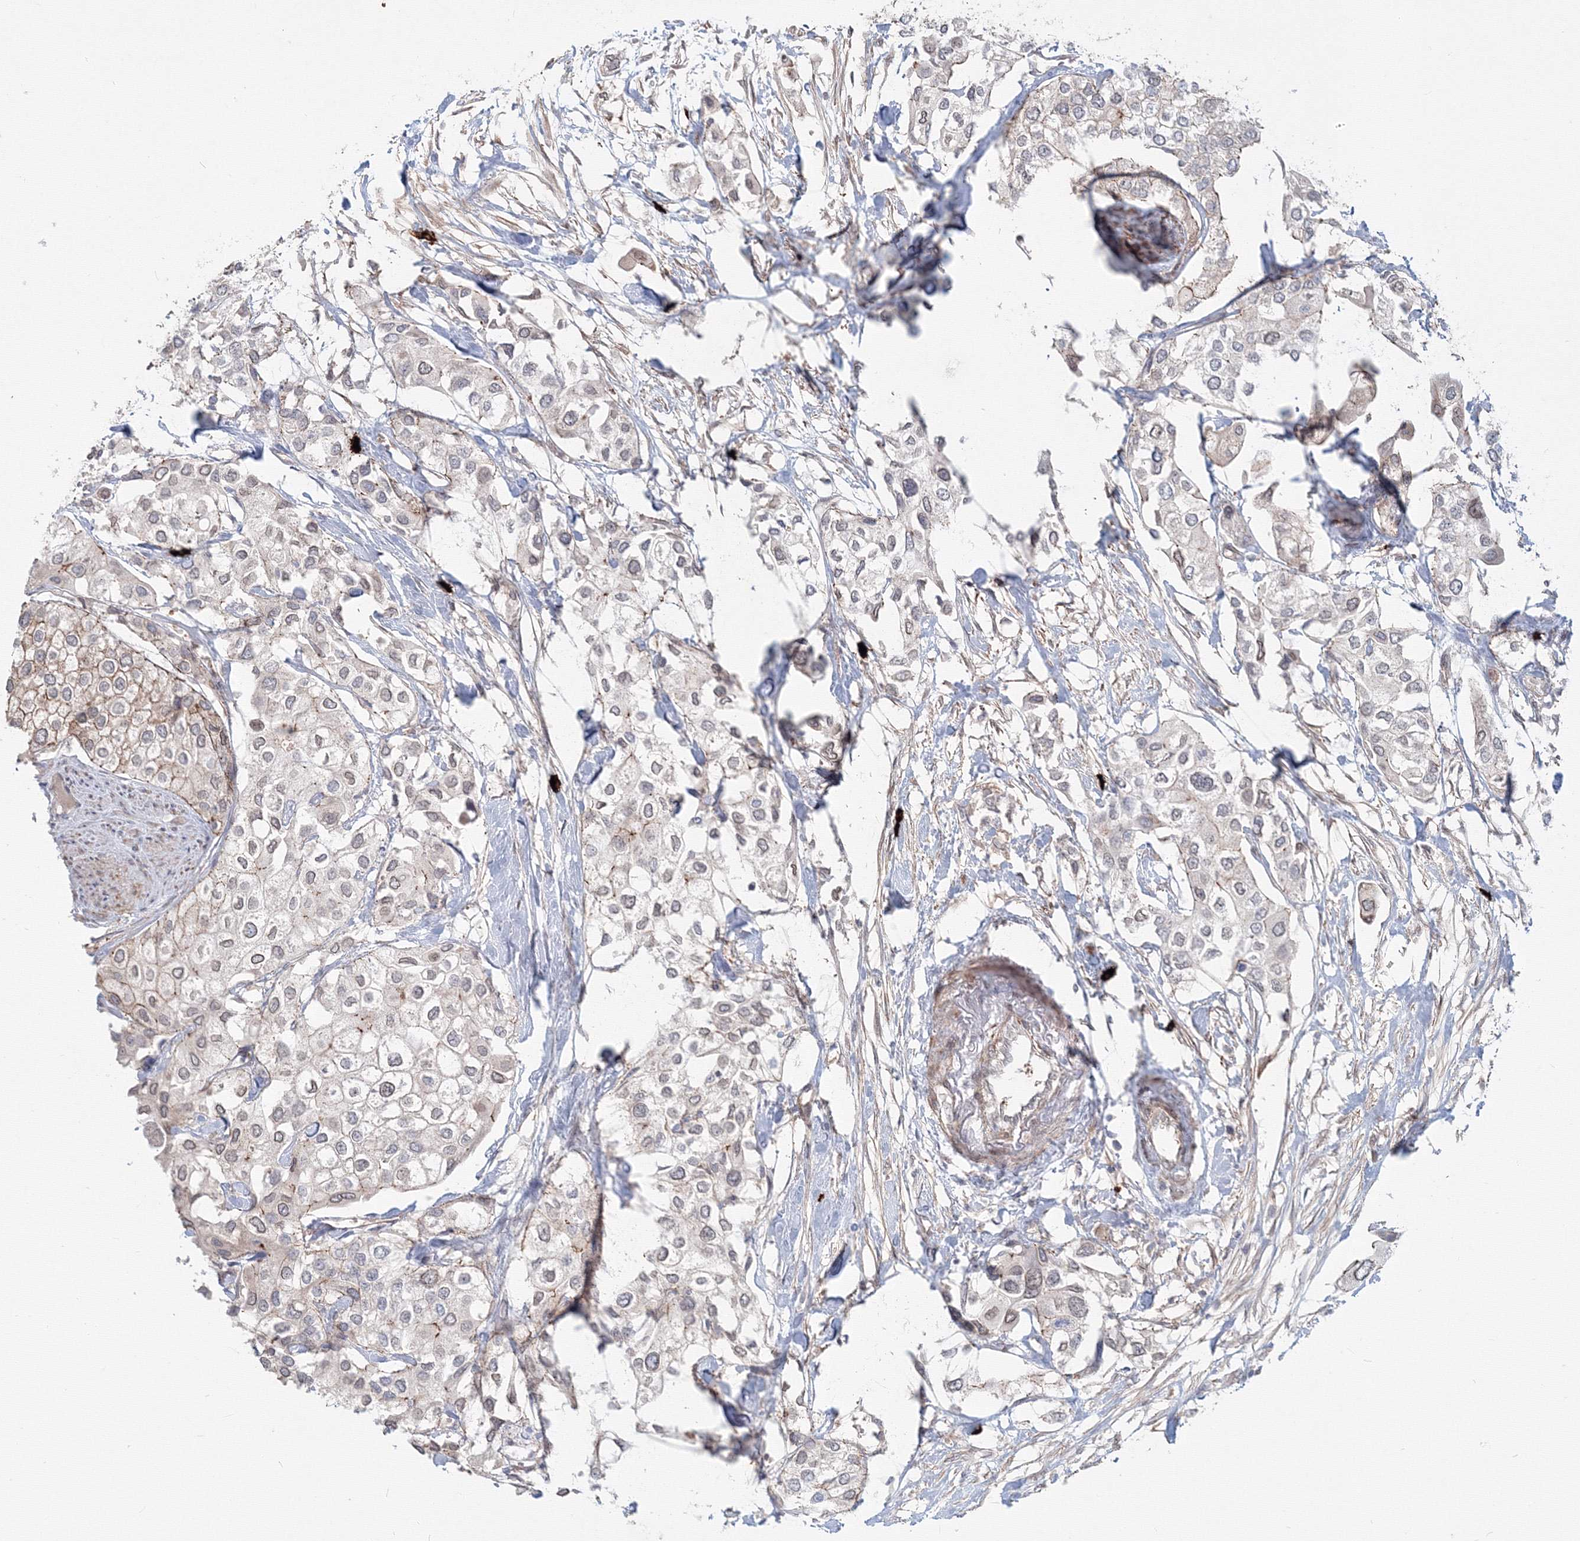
{"staining": {"intensity": "weak", "quantity": "<25%", "location": "nuclear"}, "tissue": "urothelial cancer", "cell_type": "Tumor cells", "image_type": "cancer", "snomed": [{"axis": "morphology", "description": "Urothelial carcinoma, High grade"}, {"axis": "topography", "description": "Urinary bladder"}], "caption": "A photomicrograph of urothelial cancer stained for a protein shows no brown staining in tumor cells.", "gene": "SH3PXD2A", "patient": {"sex": "male", "age": 64}}